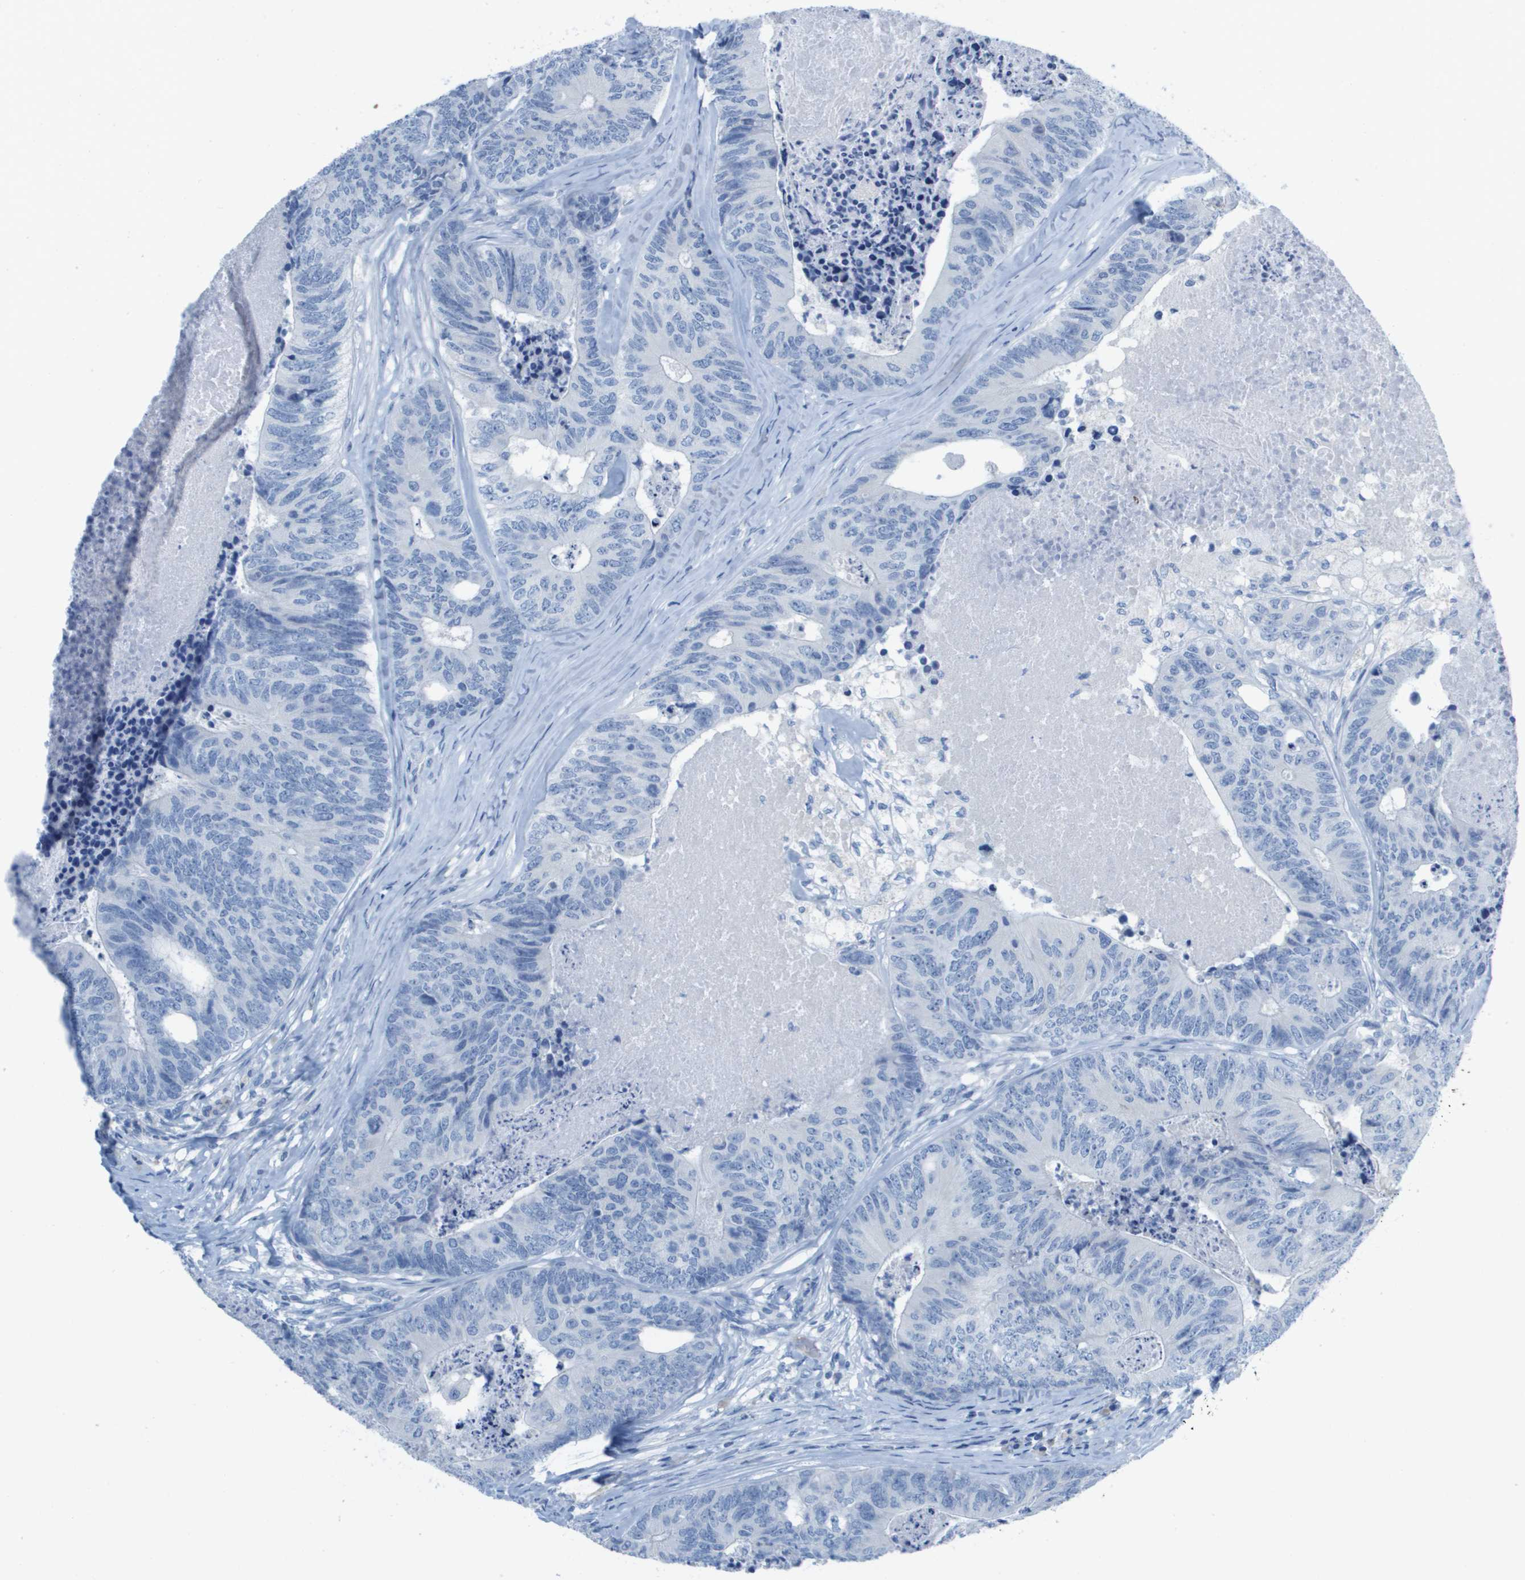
{"staining": {"intensity": "negative", "quantity": "none", "location": "none"}, "tissue": "colorectal cancer", "cell_type": "Tumor cells", "image_type": "cancer", "snomed": [{"axis": "morphology", "description": "Adenocarcinoma, NOS"}, {"axis": "topography", "description": "Colon"}], "caption": "IHC photomicrograph of colorectal cancer stained for a protein (brown), which demonstrates no expression in tumor cells. The staining is performed using DAB (3,3'-diaminobenzidine) brown chromogen with nuclei counter-stained in using hematoxylin.", "gene": "GPR18", "patient": {"sex": "female", "age": 57}}